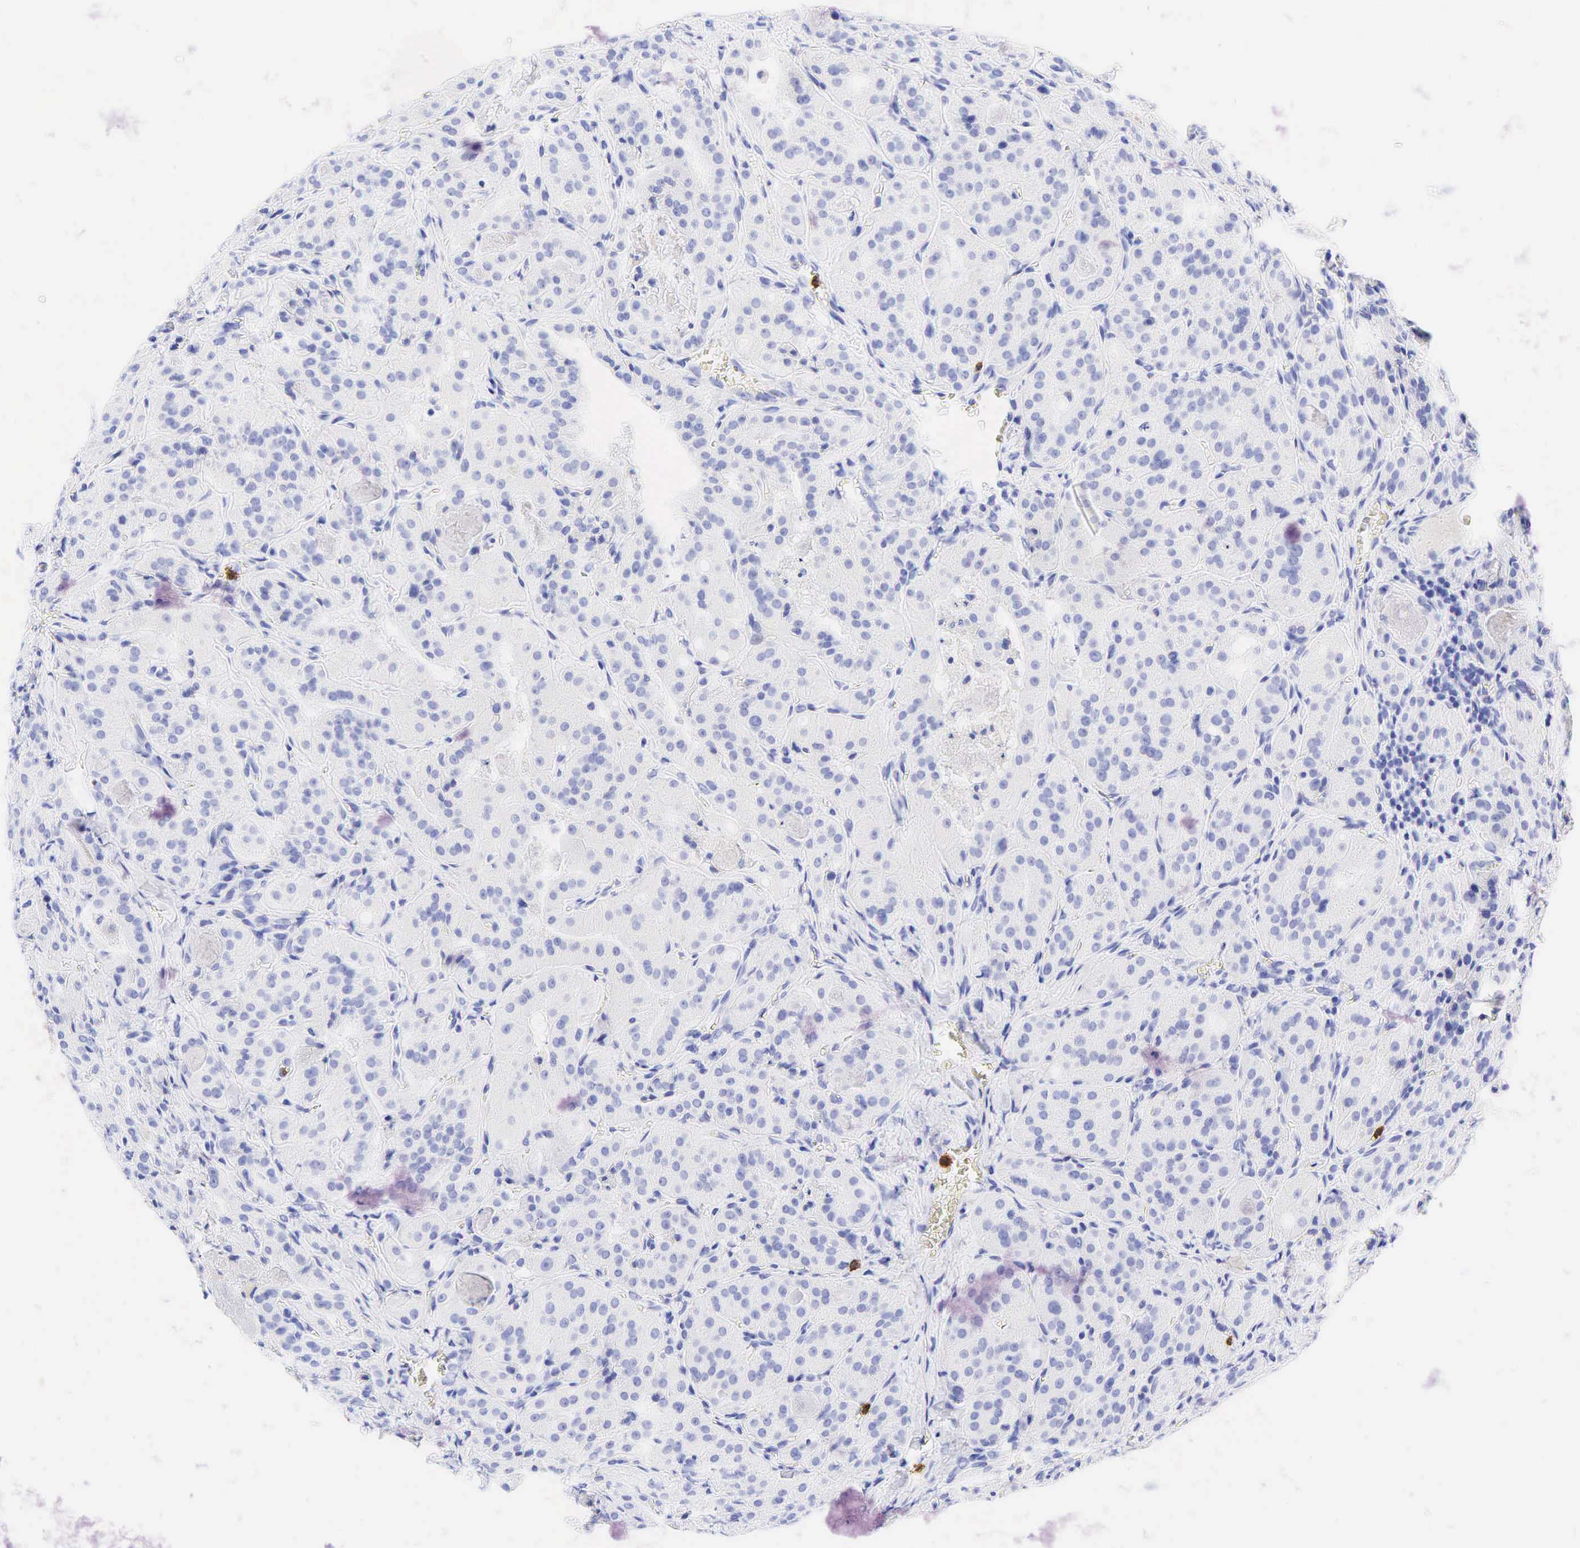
{"staining": {"intensity": "negative", "quantity": "none", "location": "none"}, "tissue": "thyroid cancer", "cell_type": "Tumor cells", "image_type": "cancer", "snomed": [{"axis": "morphology", "description": "Carcinoma, NOS"}, {"axis": "topography", "description": "Thyroid gland"}], "caption": "Immunohistochemistry (IHC) image of human thyroid cancer stained for a protein (brown), which displays no staining in tumor cells.", "gene": "FUT4", "patient": {"sex": "male", "age": 76}}